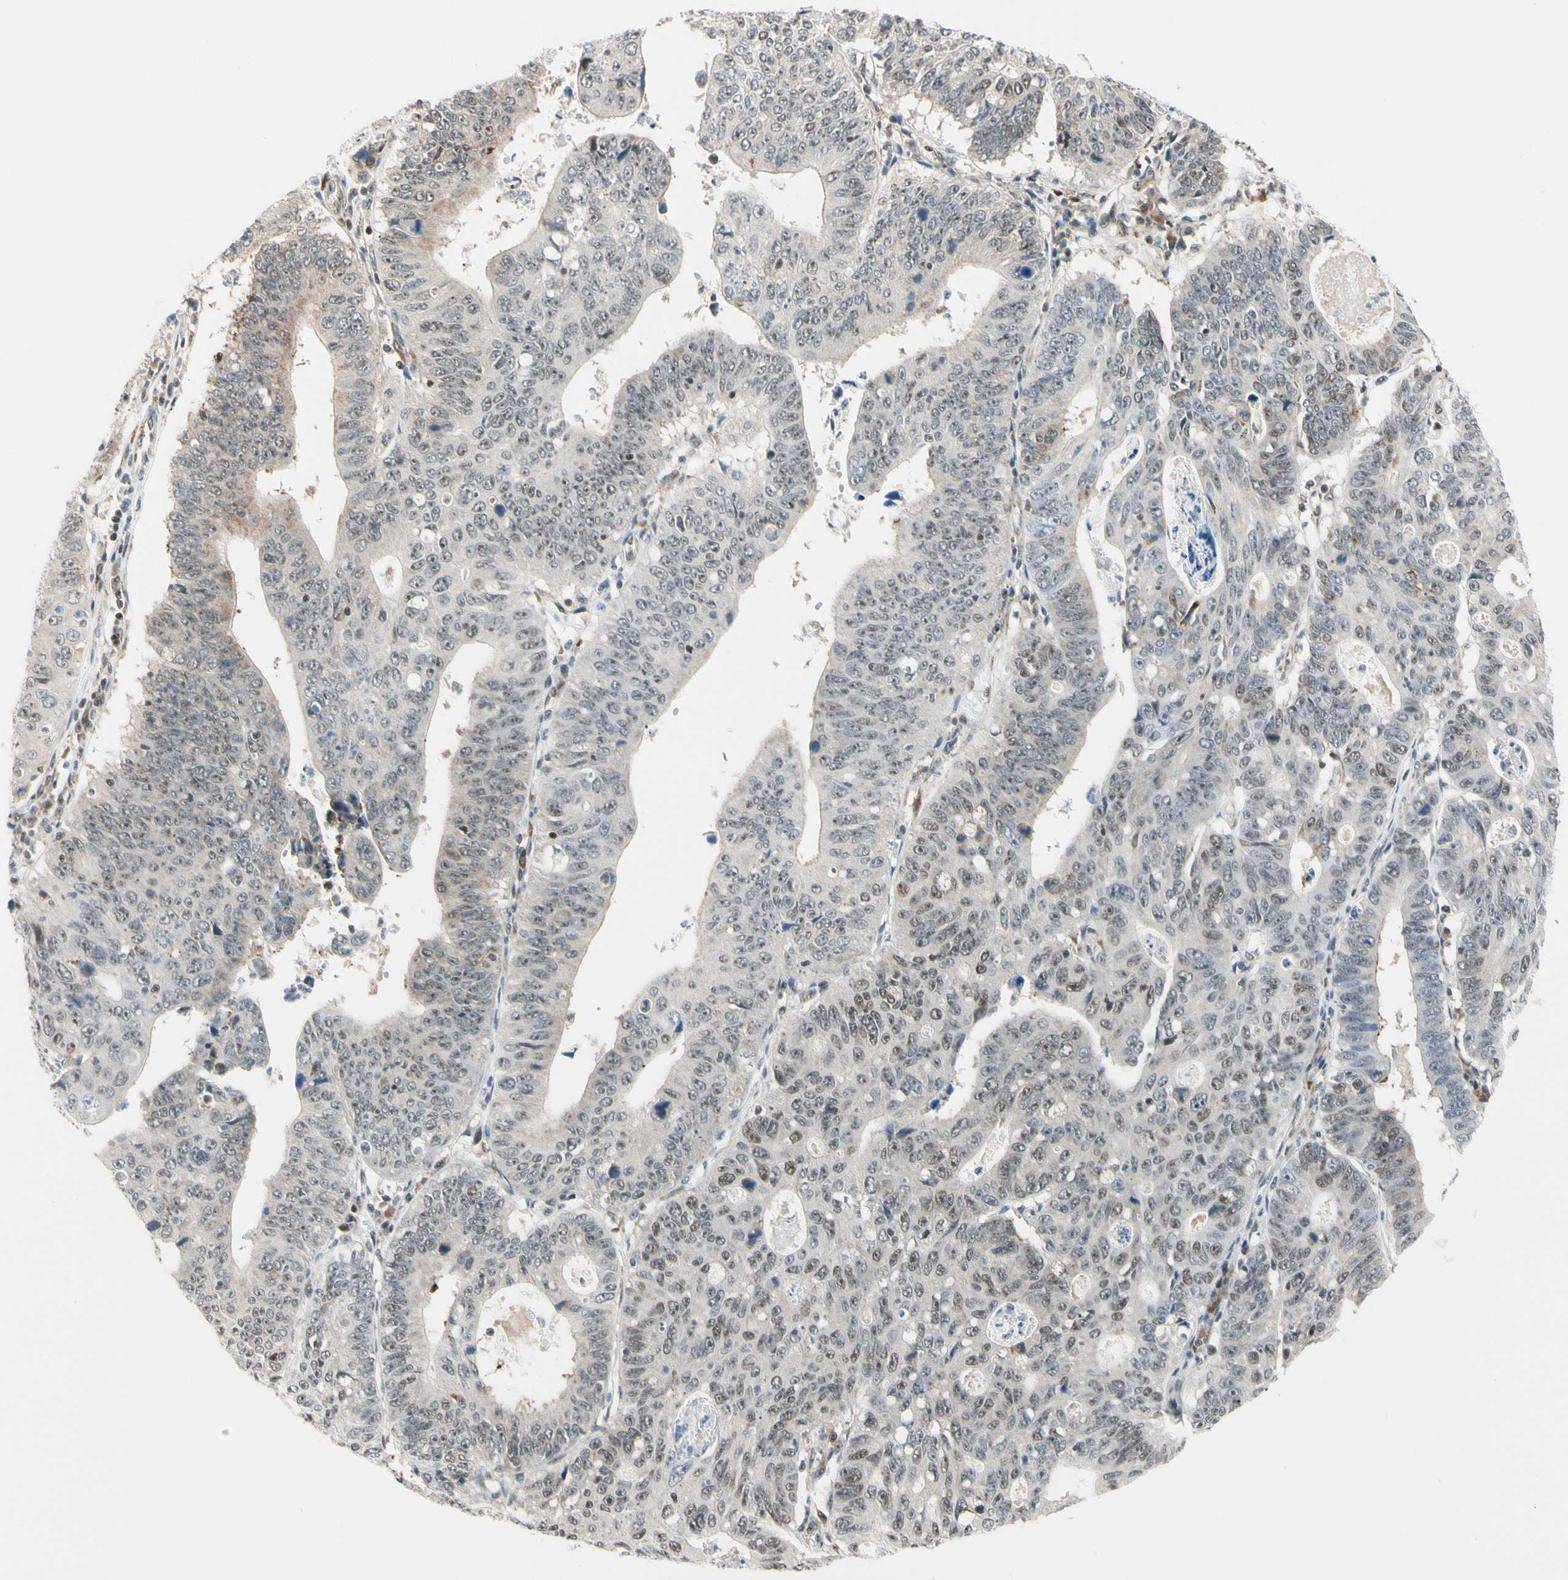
{"staining": {"intensity": "weak", "quantity": "<25%", "location": "cytoplasmic/membranous,nuclear"}, "tissue": "stomach cancer", "cell_type": "Tumor cells", "image_type": "cancer", "snomed": [{"axis": "morphology", "description": "Adenocarcinoma, NOS"}, {"axis": "topography", "description": "Stomach"}], "caption": "Micrograph shows no significant protein staining in tumor cells of stomach cancer.", "gene": "DAXX", "patient": {"sex": "male", "age": 59}}